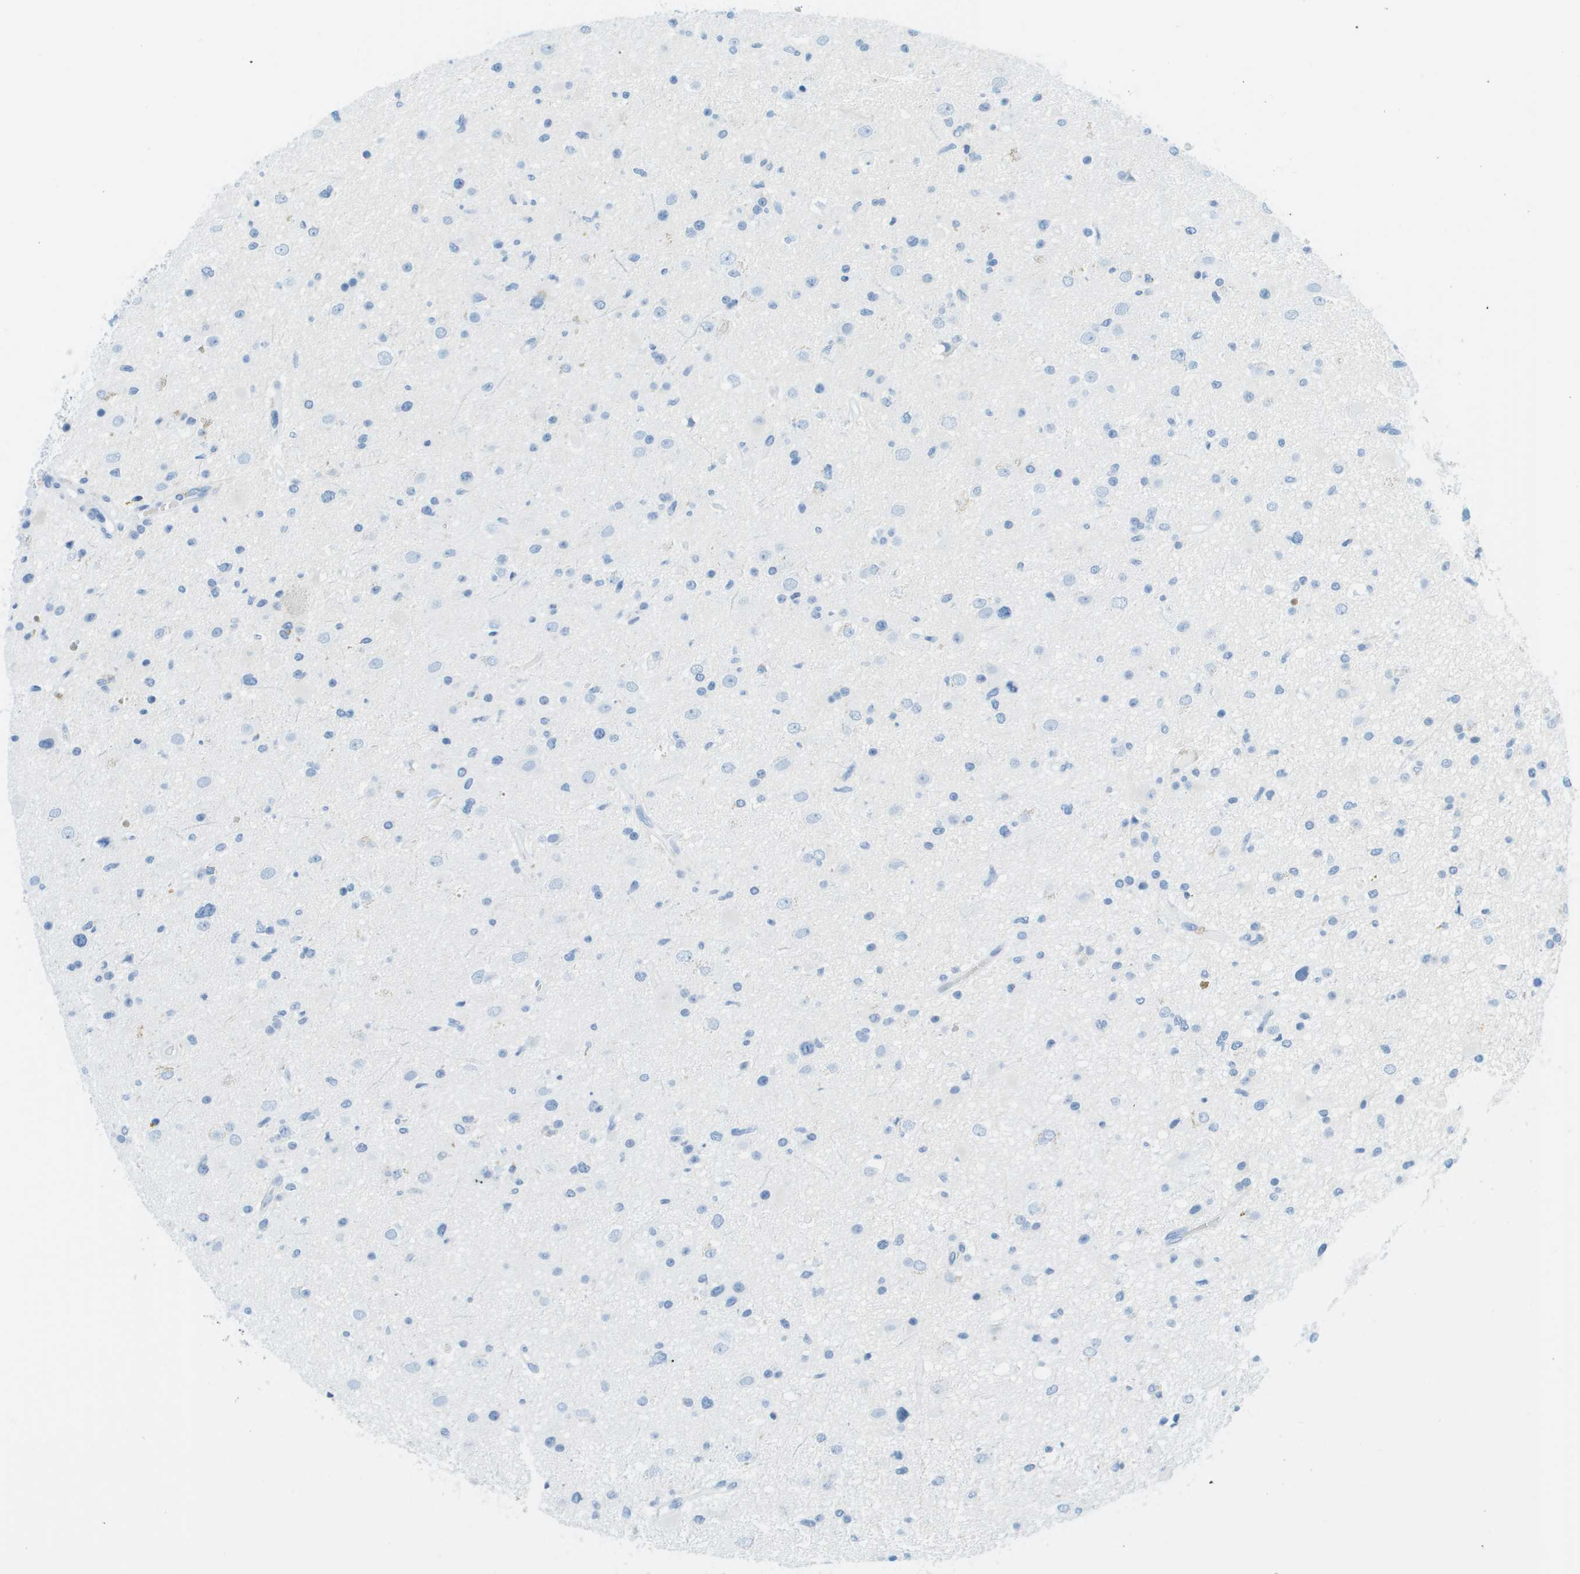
{"staining": {"intensity": "negative", "quantity": "none", "location": "none"}, "tissue": "glioma", "cell_type": "Tumor cells", "image_type": "cancer", "snomed": [{"axis": "morphology", "description": "Glioma, malignant, High grade"}, {"axis": "topography", "description": "Brain"}], "caption": "A micrograph of glioma stained for a protein displays no brown staining in tumor cells. The staining was performed using DAB to visualize the protein expression in brown, while the nuclei were stained in blue with hematoxylin (Magnification: 20x).", "gene": "CDHR2", "patient": {"sex": "male", "age": 33}}